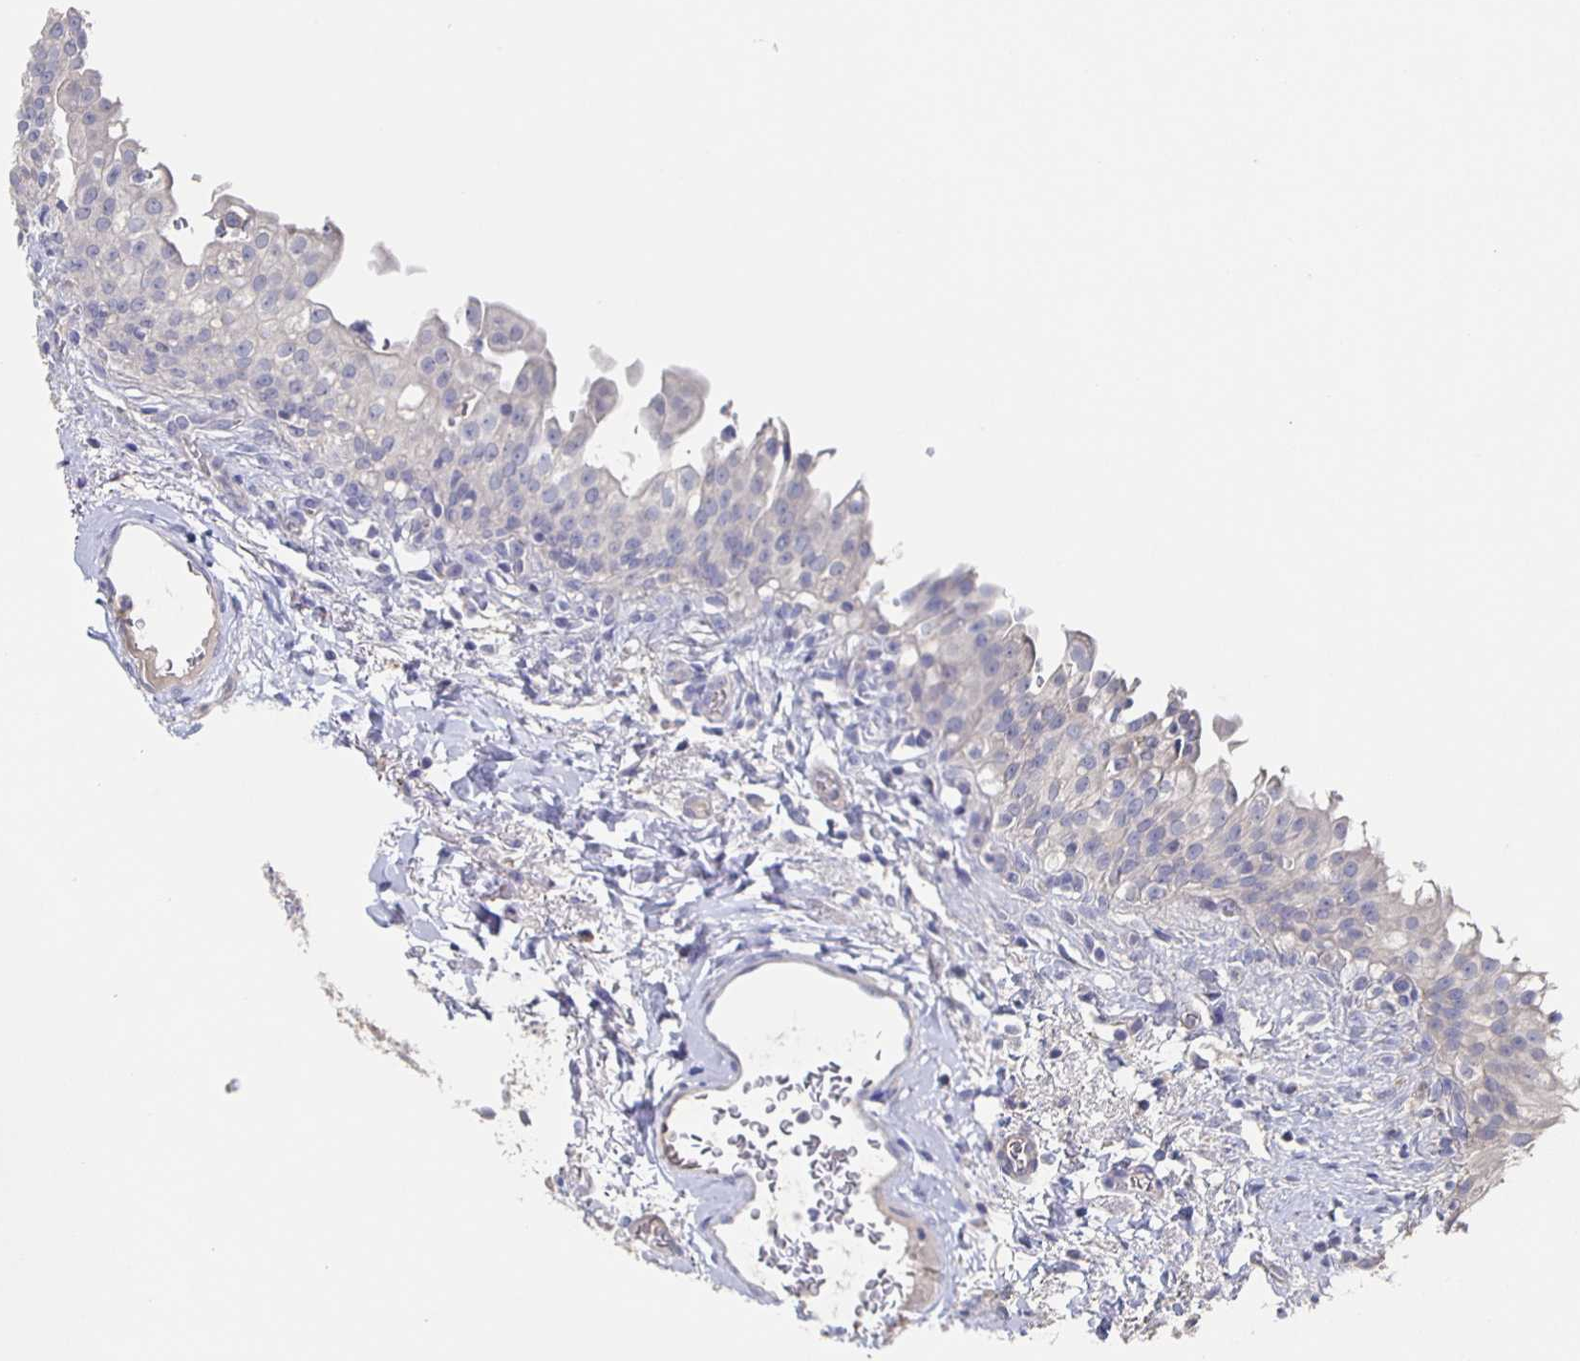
{"staining": {"intensity": "negative", "quantity": "none", "location": "none"}, "tissue": "urinary bladder", "cell_type": "Urothelial cells", "image_type": "normal", "snomed": [{"axis": "morphology", "description": "Normal tissue, NOS"}, {"axis": "topography", "description": "Urinary bladder"}, {"axis": "topography", "description": "Peripheral nerve tissue"}], "caption": "This is an immunohistochemistry (IHC) photomicrograph of benign human urinary bladder. There is no positivity in urothelial cells.", "gene": "CACNA2D2", "patient": {"sex": "female", "age": 60}}